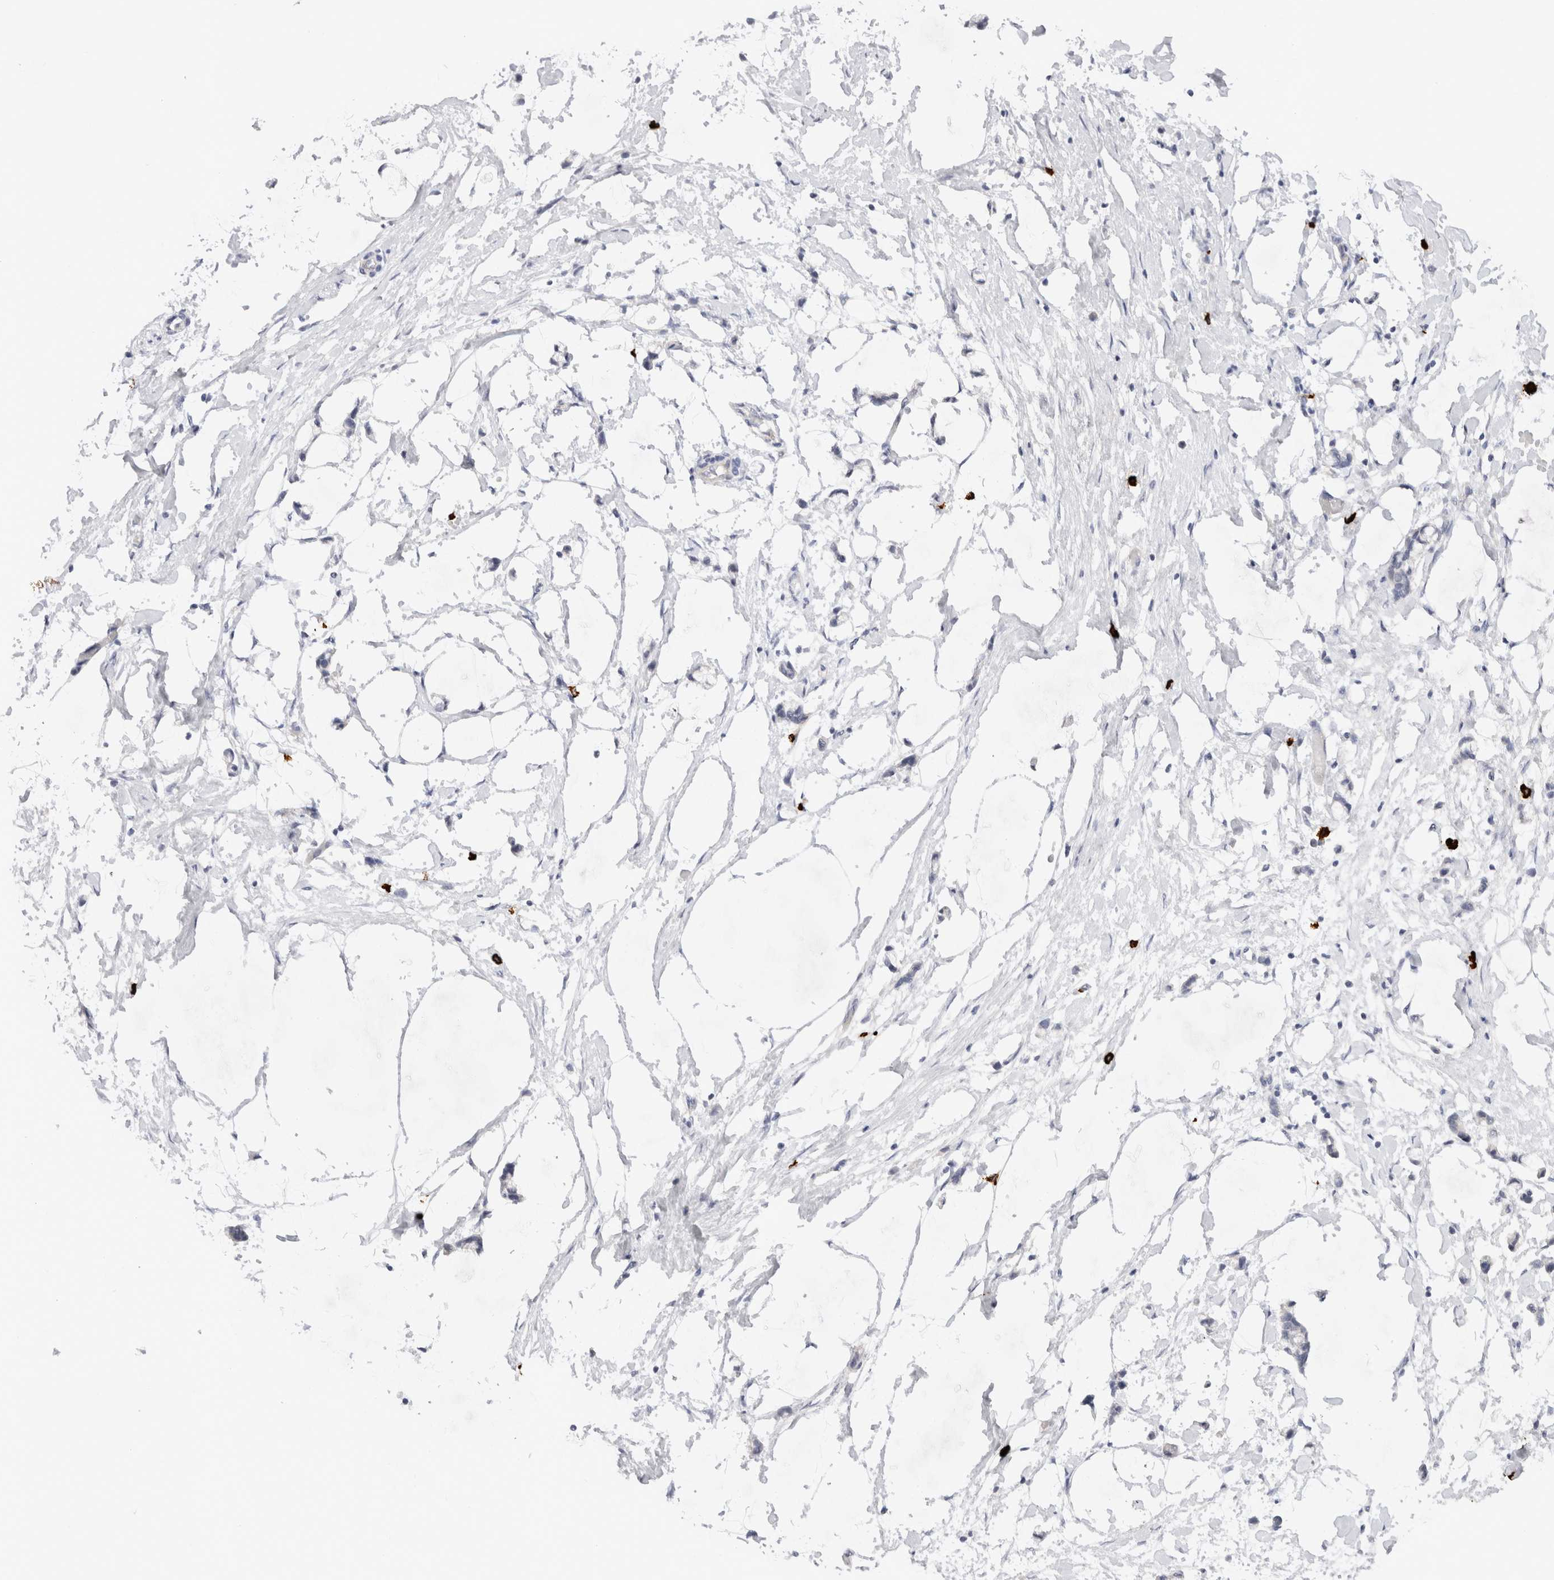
{"staining": {"intensity": "negative", "quantity": "none", "location": "none"}, "tissue": "adipose tissue", "cell_type": "Adipocytes", "image_type": "normal", "snomed": [{"axis": "morphology", "description": "Normal tissue, NOS"}, {"axis": "morphology", "description": "Adenocarcinoma, NOS"}, {"axis": "topography", "description": "Smooth muscle"}, {"axis": "topography", "description": "Colon"}], "caption": "A high-resolution image shows IHC staining of normal adipose tissue, which displays no significant positivity in adipocytes.", "gene": "SPINK2", "patient": {"sex": "male", "age": 14}}